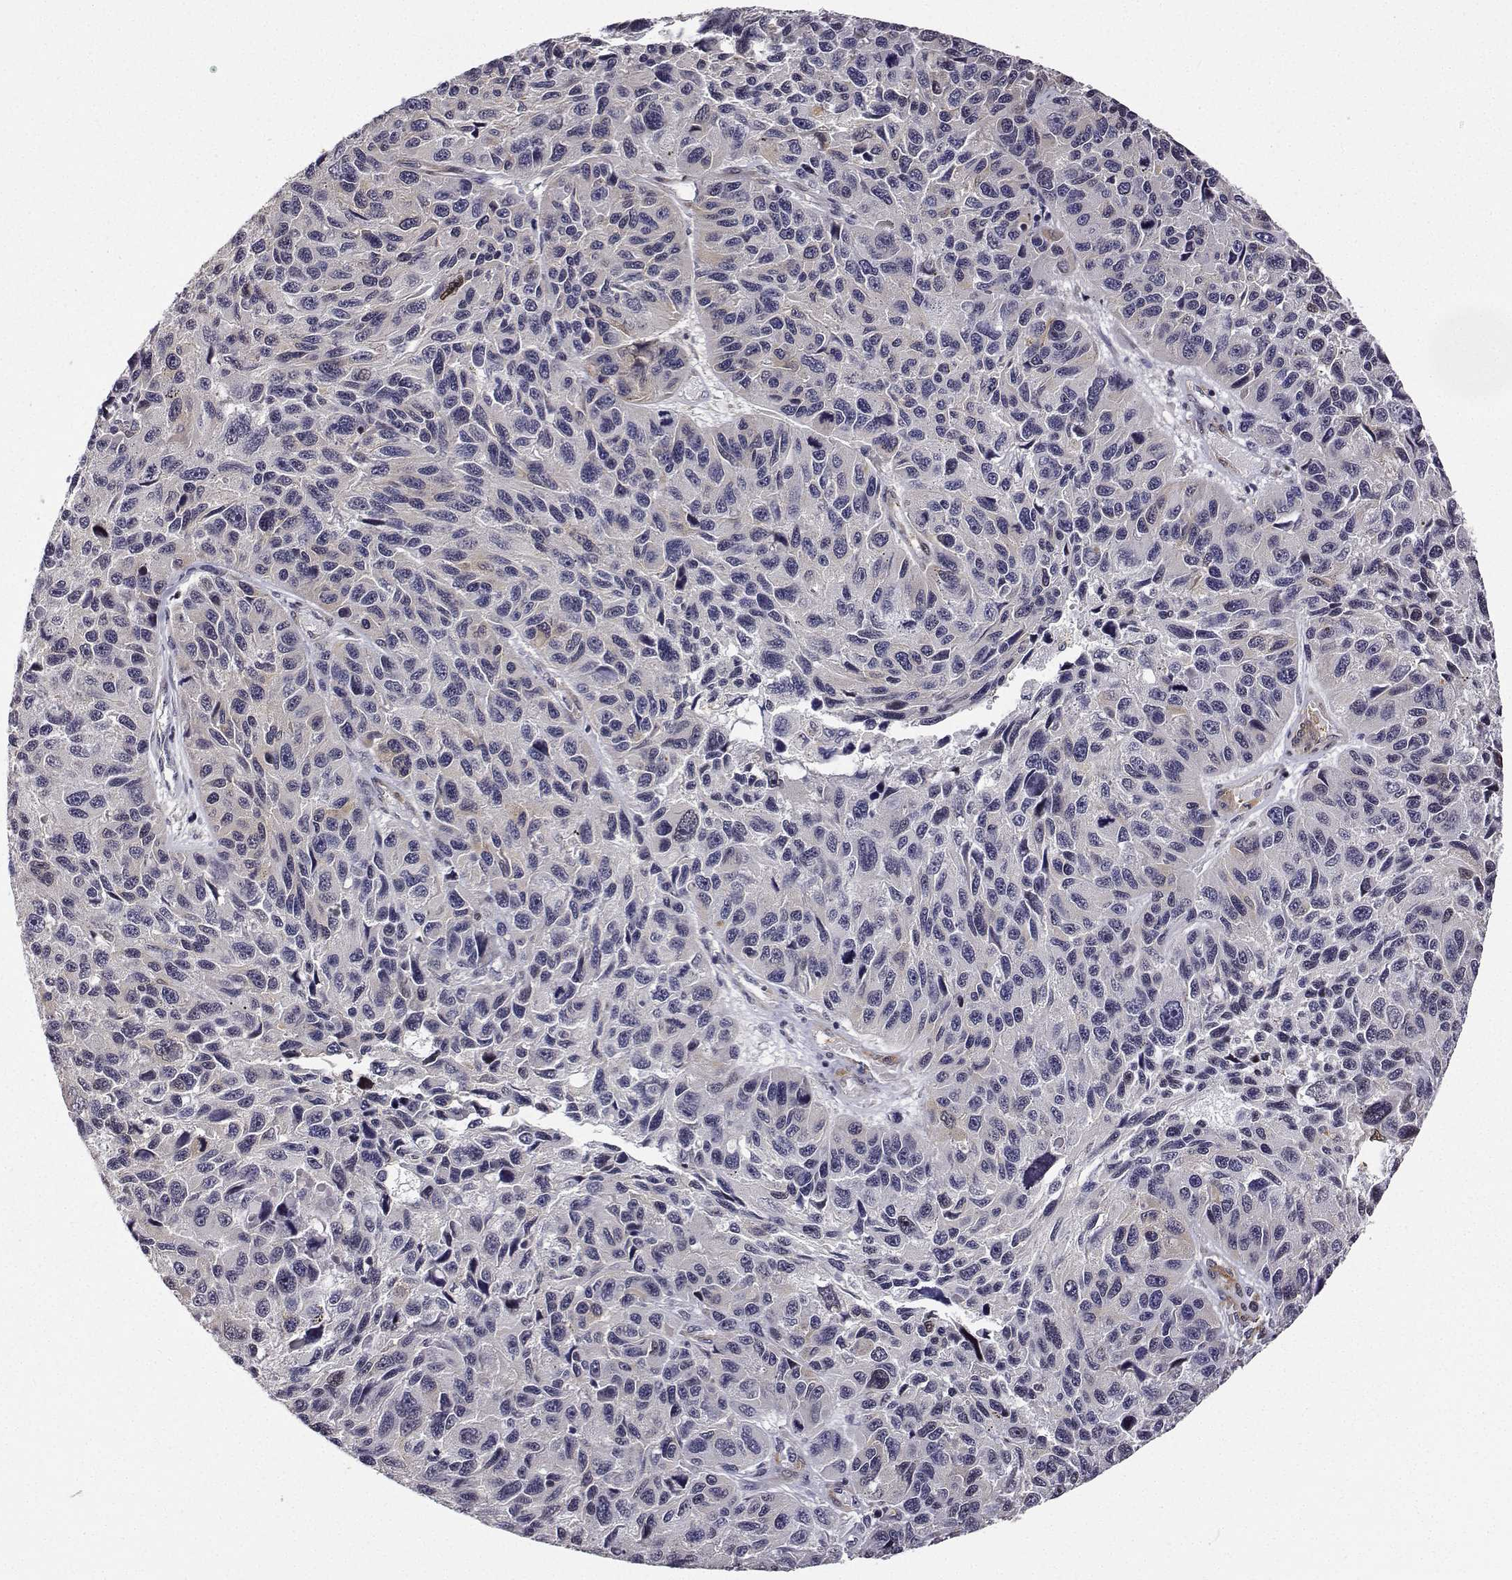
{"staining": {"intensity": "negative", "quantity": "none", "location": "none"}, "tissue": "melanoma", "cell_type": "Tumor cells", "image_type": "cancer", "snomed": [{"axis": "morphology", "description": "Malignant melanoma, NOS"}, {"axis": "topography", "description": "Skin"}], "caption": "A photomicrograph of human malignant melanoma is negative for staining in tumor cells.", "gene": "PHGDH", "patient": {"sex": "male", "age": 53}}